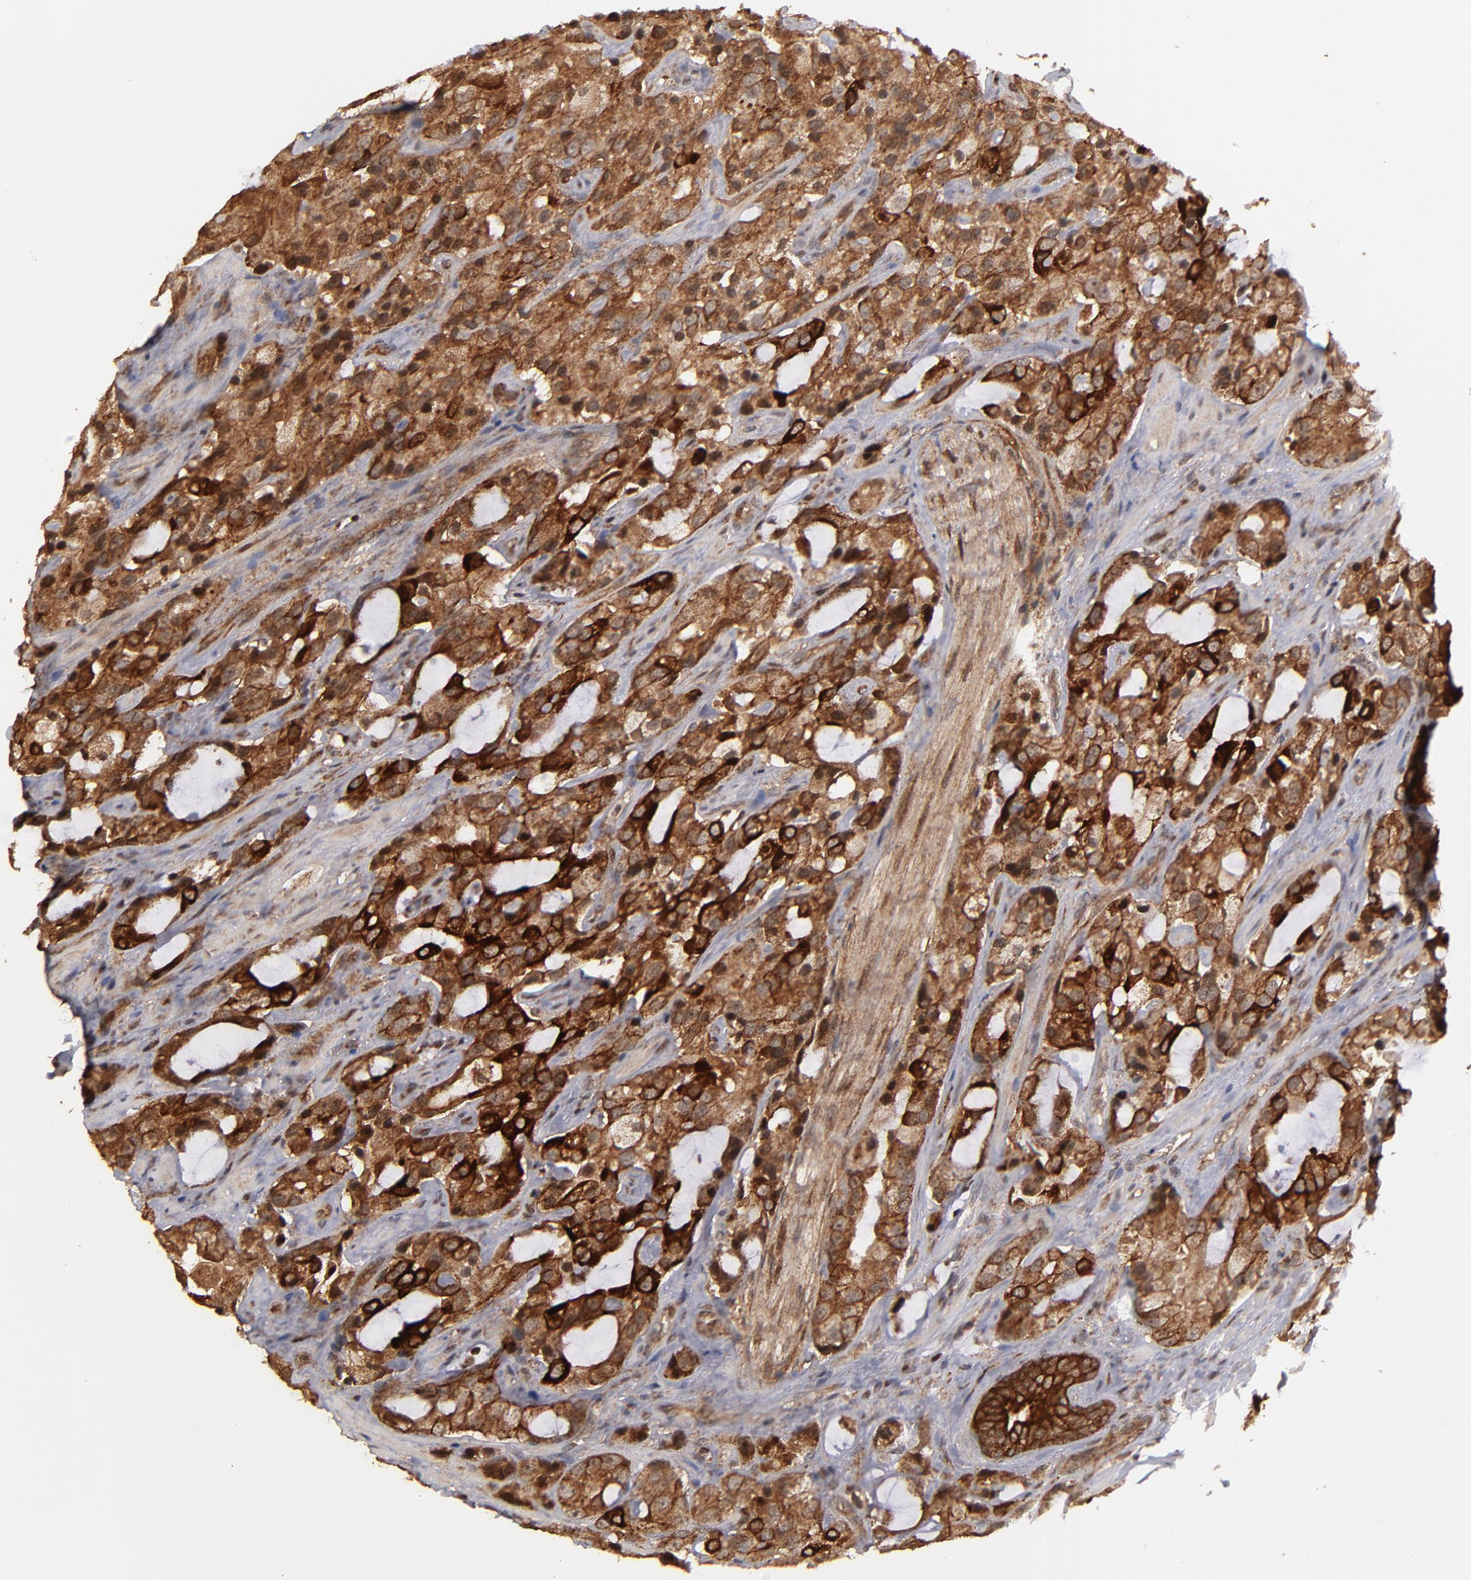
{"staining": {"intensity": "strong", "quantity": ">75%", "location": "cytoplasmic/membranous,nuclear"}, "tissue": "prostate cancer", "cell_type": "Tumor cells", "image_type": "cancer", "snomed": [{"axis": "morphology", "description": "Adenocarcinoma, High grade"}, {"axis": "topography", "description": "Prostate"}], "caption": "Protein analysis of prostate adenocarcinoma (high-grade) tissue displays strong cytoplasmic/membranous and nuclear positivity in approximately >75% of tumor cells.", "gene": "RGS6", "patient": {"sex": "male", "age": 70}}